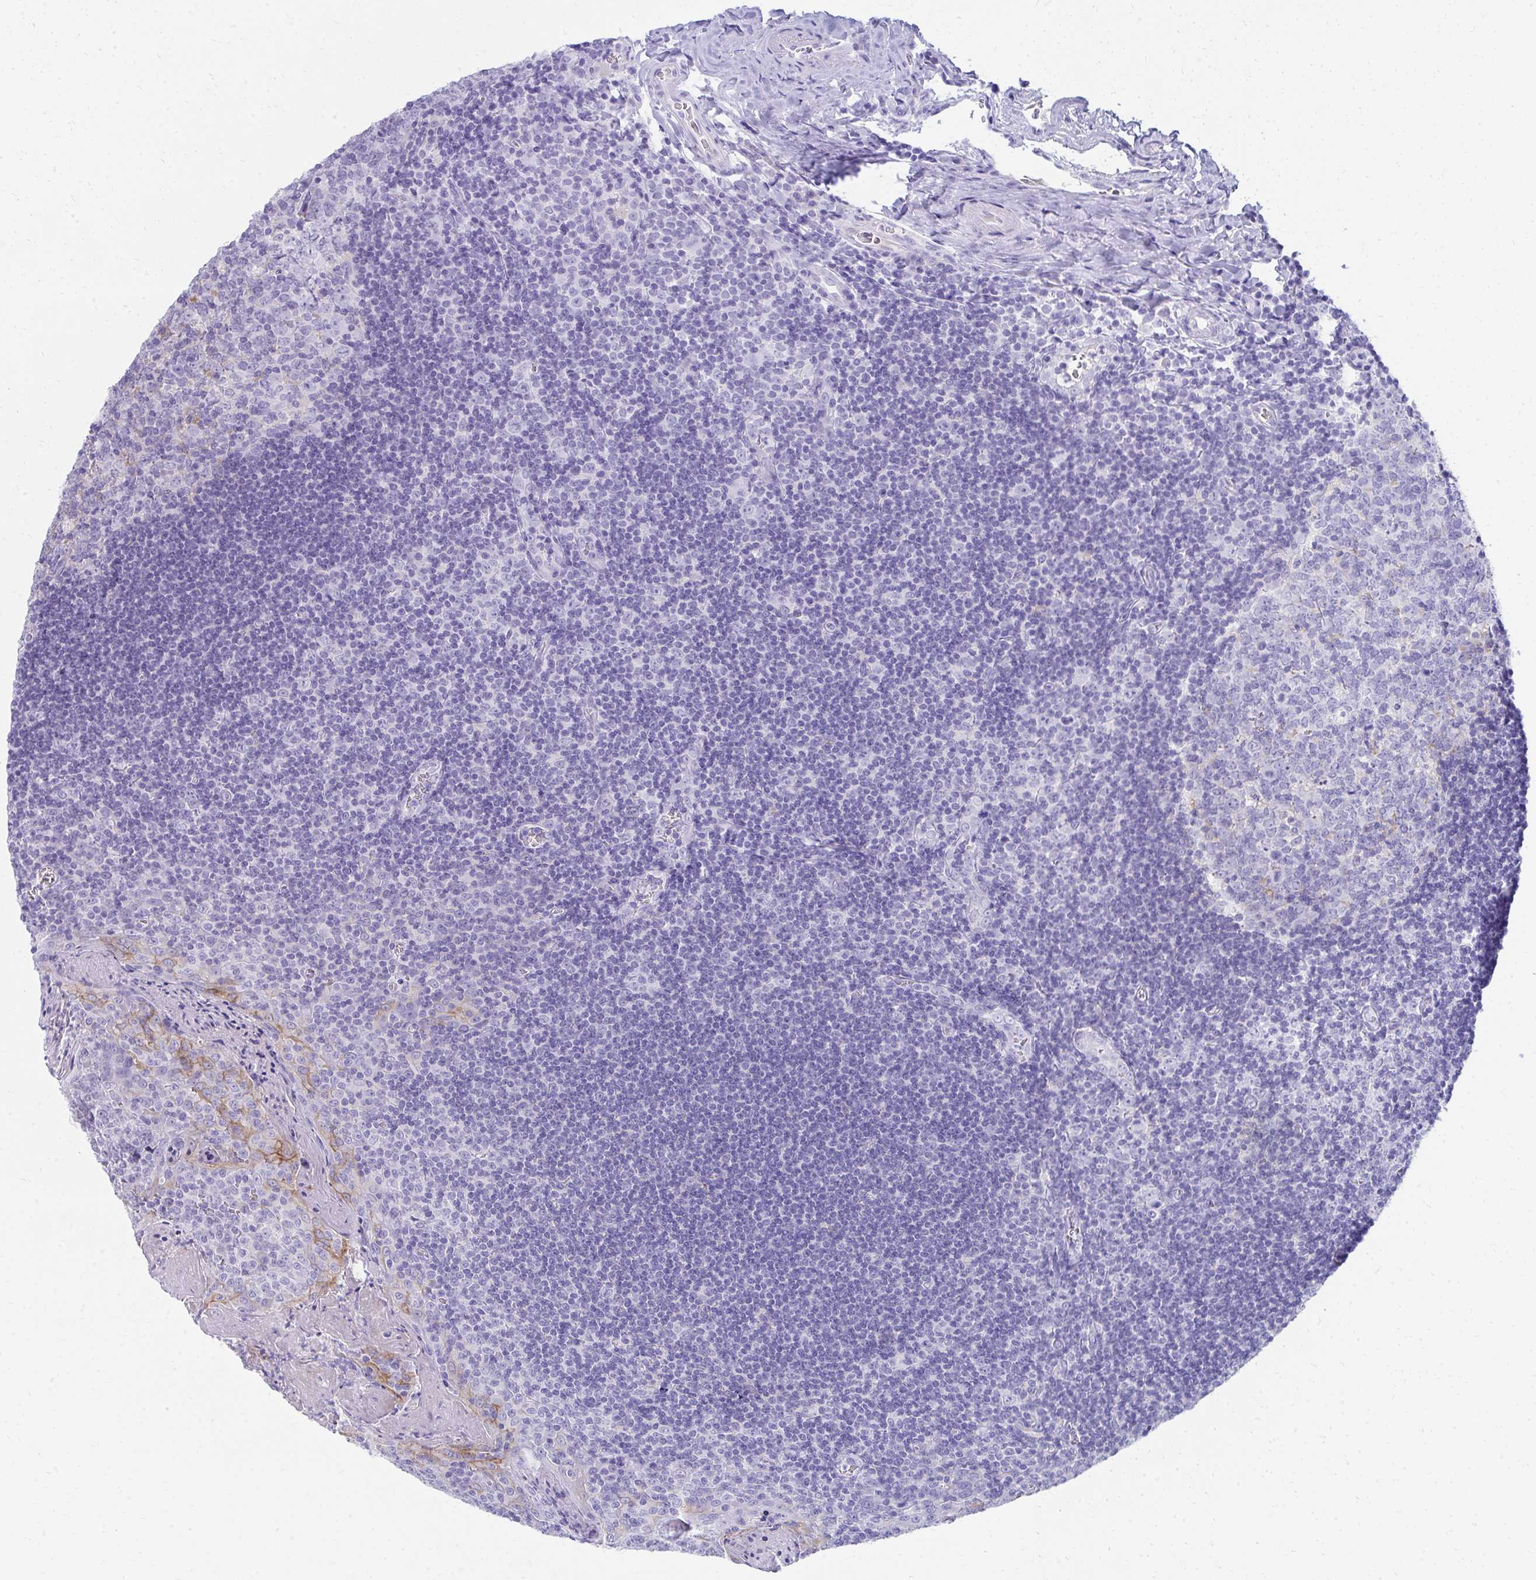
{"staining": {"intensity": "negative", "quantity": "none", "location": "none"}, "tissue": "tonsil", "cell_type": "Germinal center cells", "image_type": "normal", "snomed": [{"axis": "morphology", "description": "Normal tissue, NOS"}, {"axis": "morphology", "description": "Inflammation, NOS"}, {"axis": "topography", "description": "Tonsil"}], "caption": "Photomicrograph shows no protein staining in germinal center cells of benign tonsil. (Stains: DAB (3,3'-diaminobenzidine) IHC with hematoxylin counter stain, Microscopy: brightfield microscopy at high magnification).", "gene": "SEC14L3", "patient": {"sex": "female", "age": 31}}